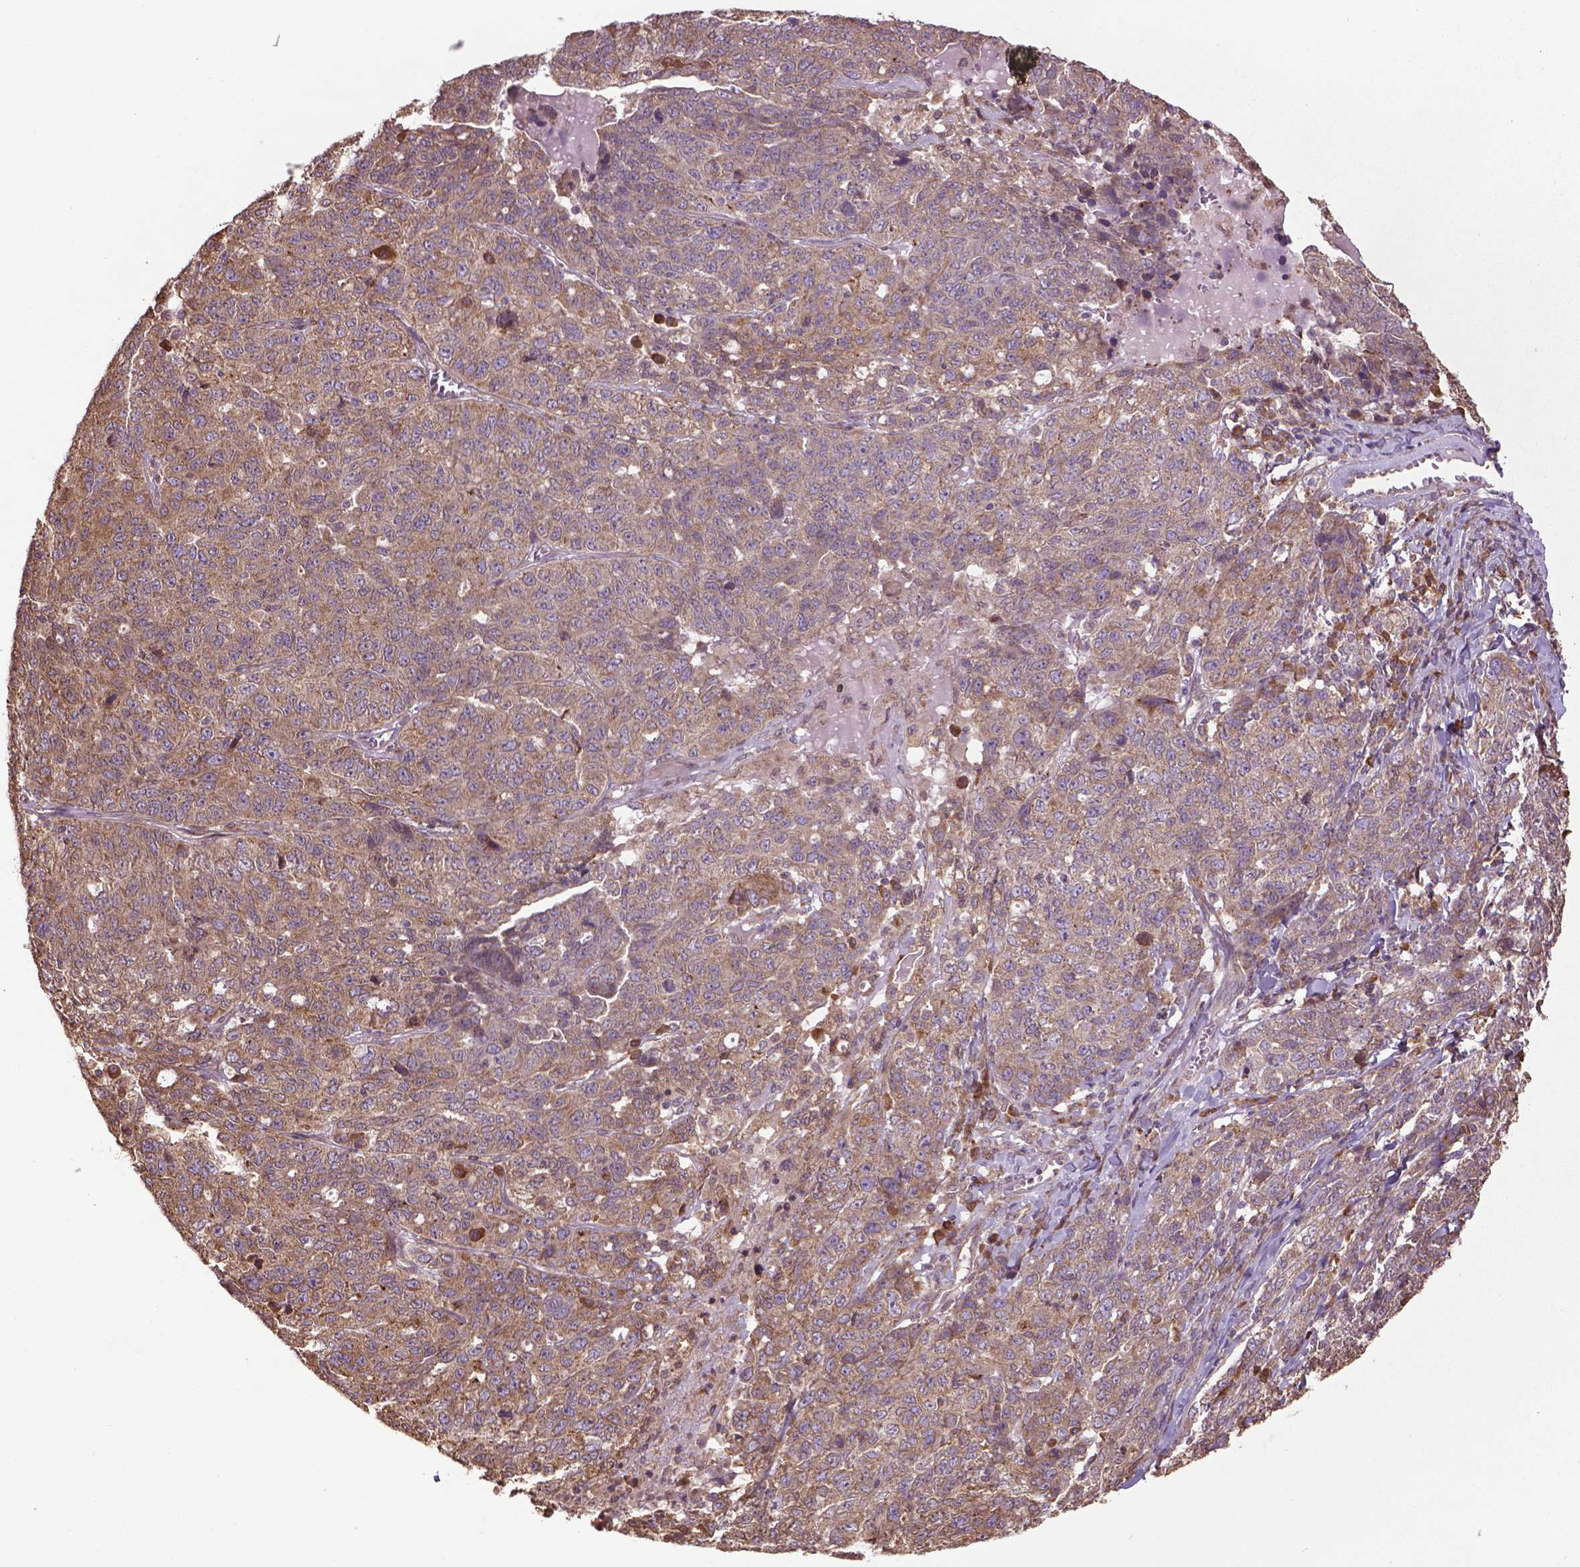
{"staining": {"intensity": "moderate", "quantity": ">75%", "location": "cytoplasmic/membranous"}, "tissue": "ovarian cancer", "cell_type": "Tumor cells", "image_type": "cancer", "snomed": [{"axis": "morphology", "description": "Cystadenocarcinoma, serous, NOS"}, {"axis": "topography", "description": "Ovary"}], "caption": "This is a photomicrograph of IHC staining of ovarian cancer (serous cystadenocarcinoma), which shows moderate positivity in the cytoplasmic/membranous of tumor cells.", "gene": "GAS1", "patient": {"sex": "female", "age": 71}}